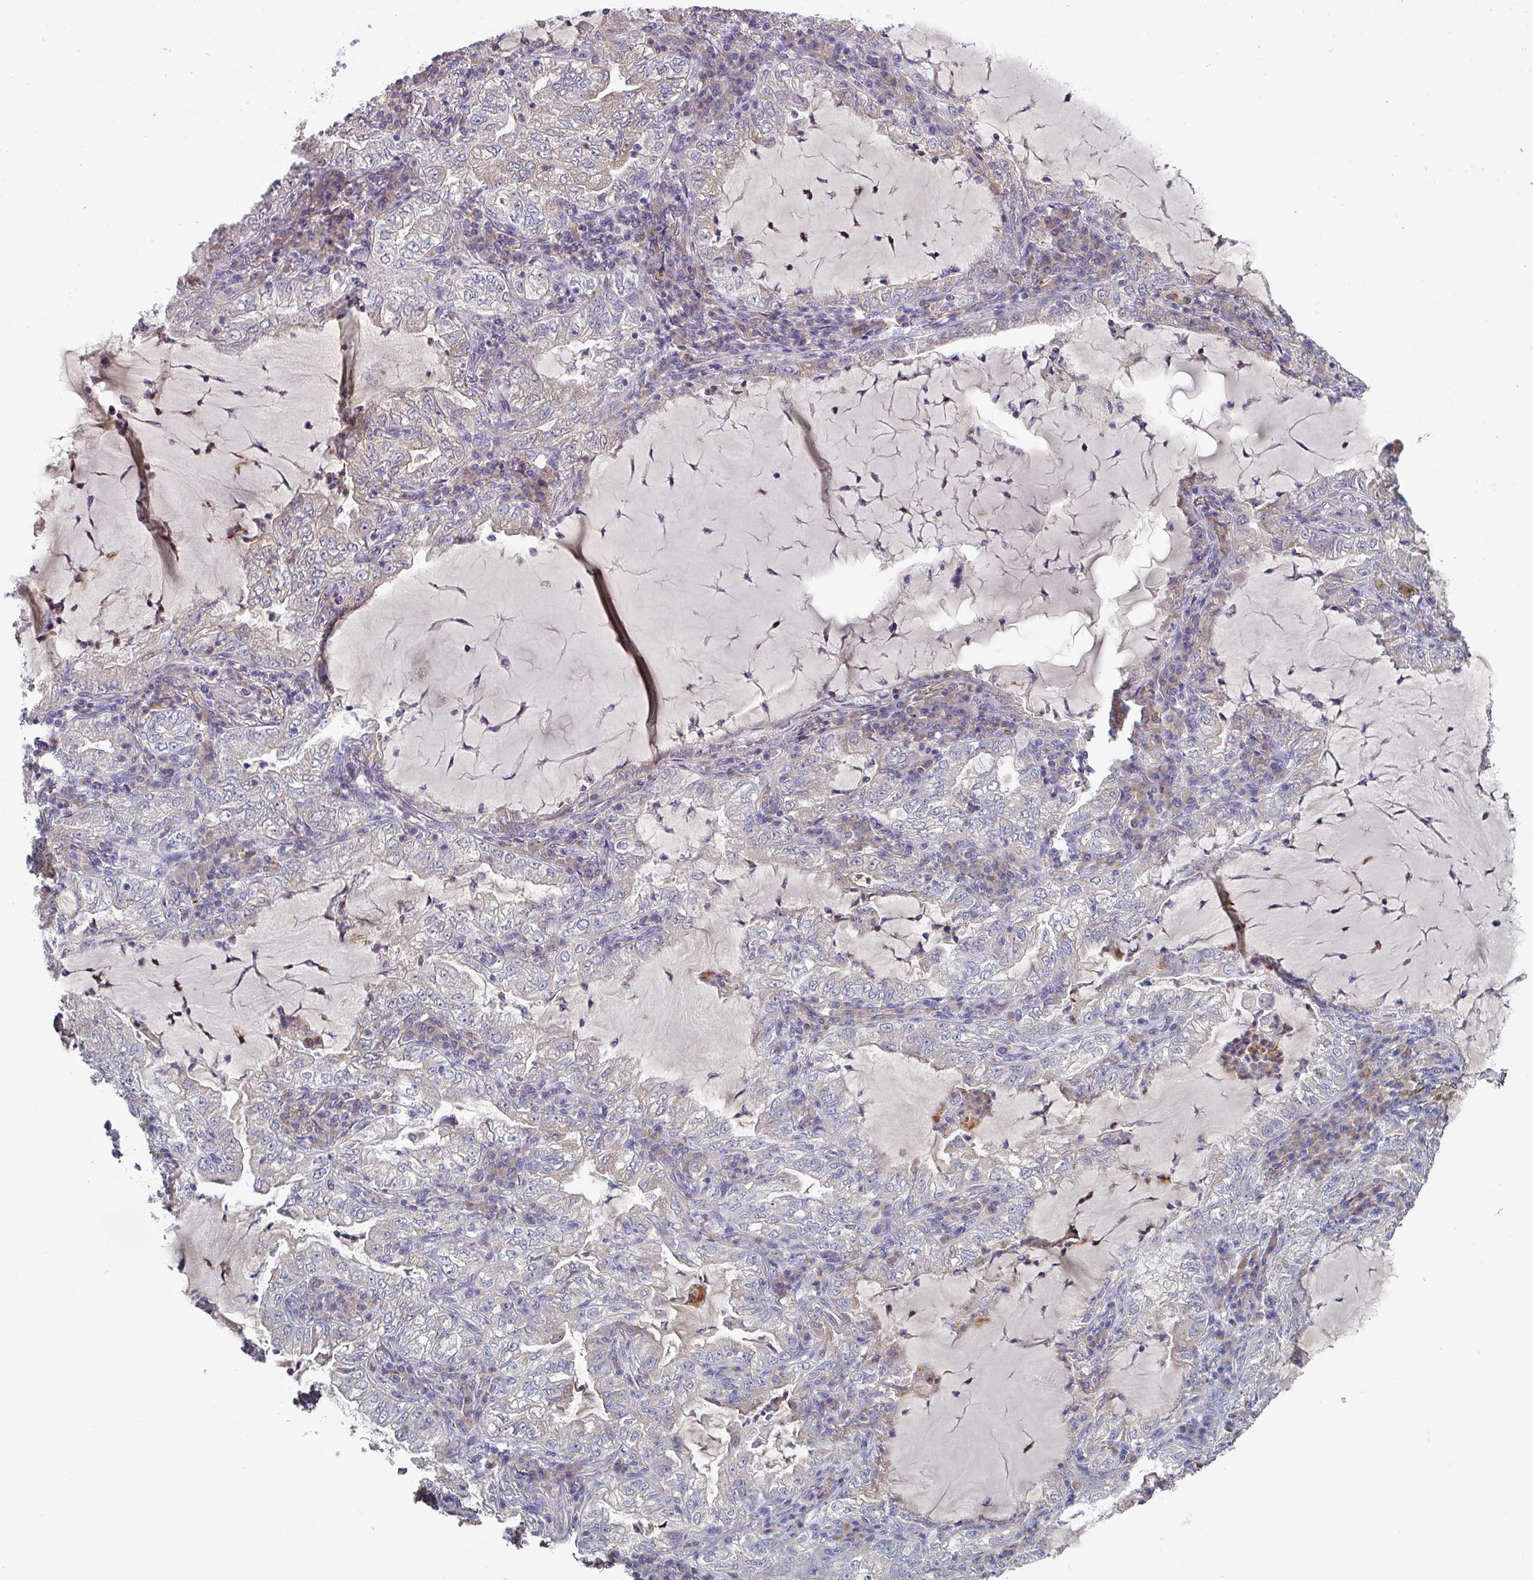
{"staining": {"intensity": "negative", "quantity": "none", "location": "none"}, "tissue": "lung cancer", "cell_type": "Tumor cells", "image_type": "cancer", "snomed": [{"axis": "morphology", "description": "Adenocarcinoma, NOS"}, {"axis": "topography", "description": "Lung"}], "caption": "Immunohistochemistry image of human lung adenocarcinoma stained for a protein (brown), which reveals no positivity in tumor cells.", "gene": "PRAMEF8", "patient": {"sex": "female", "age": 73}}